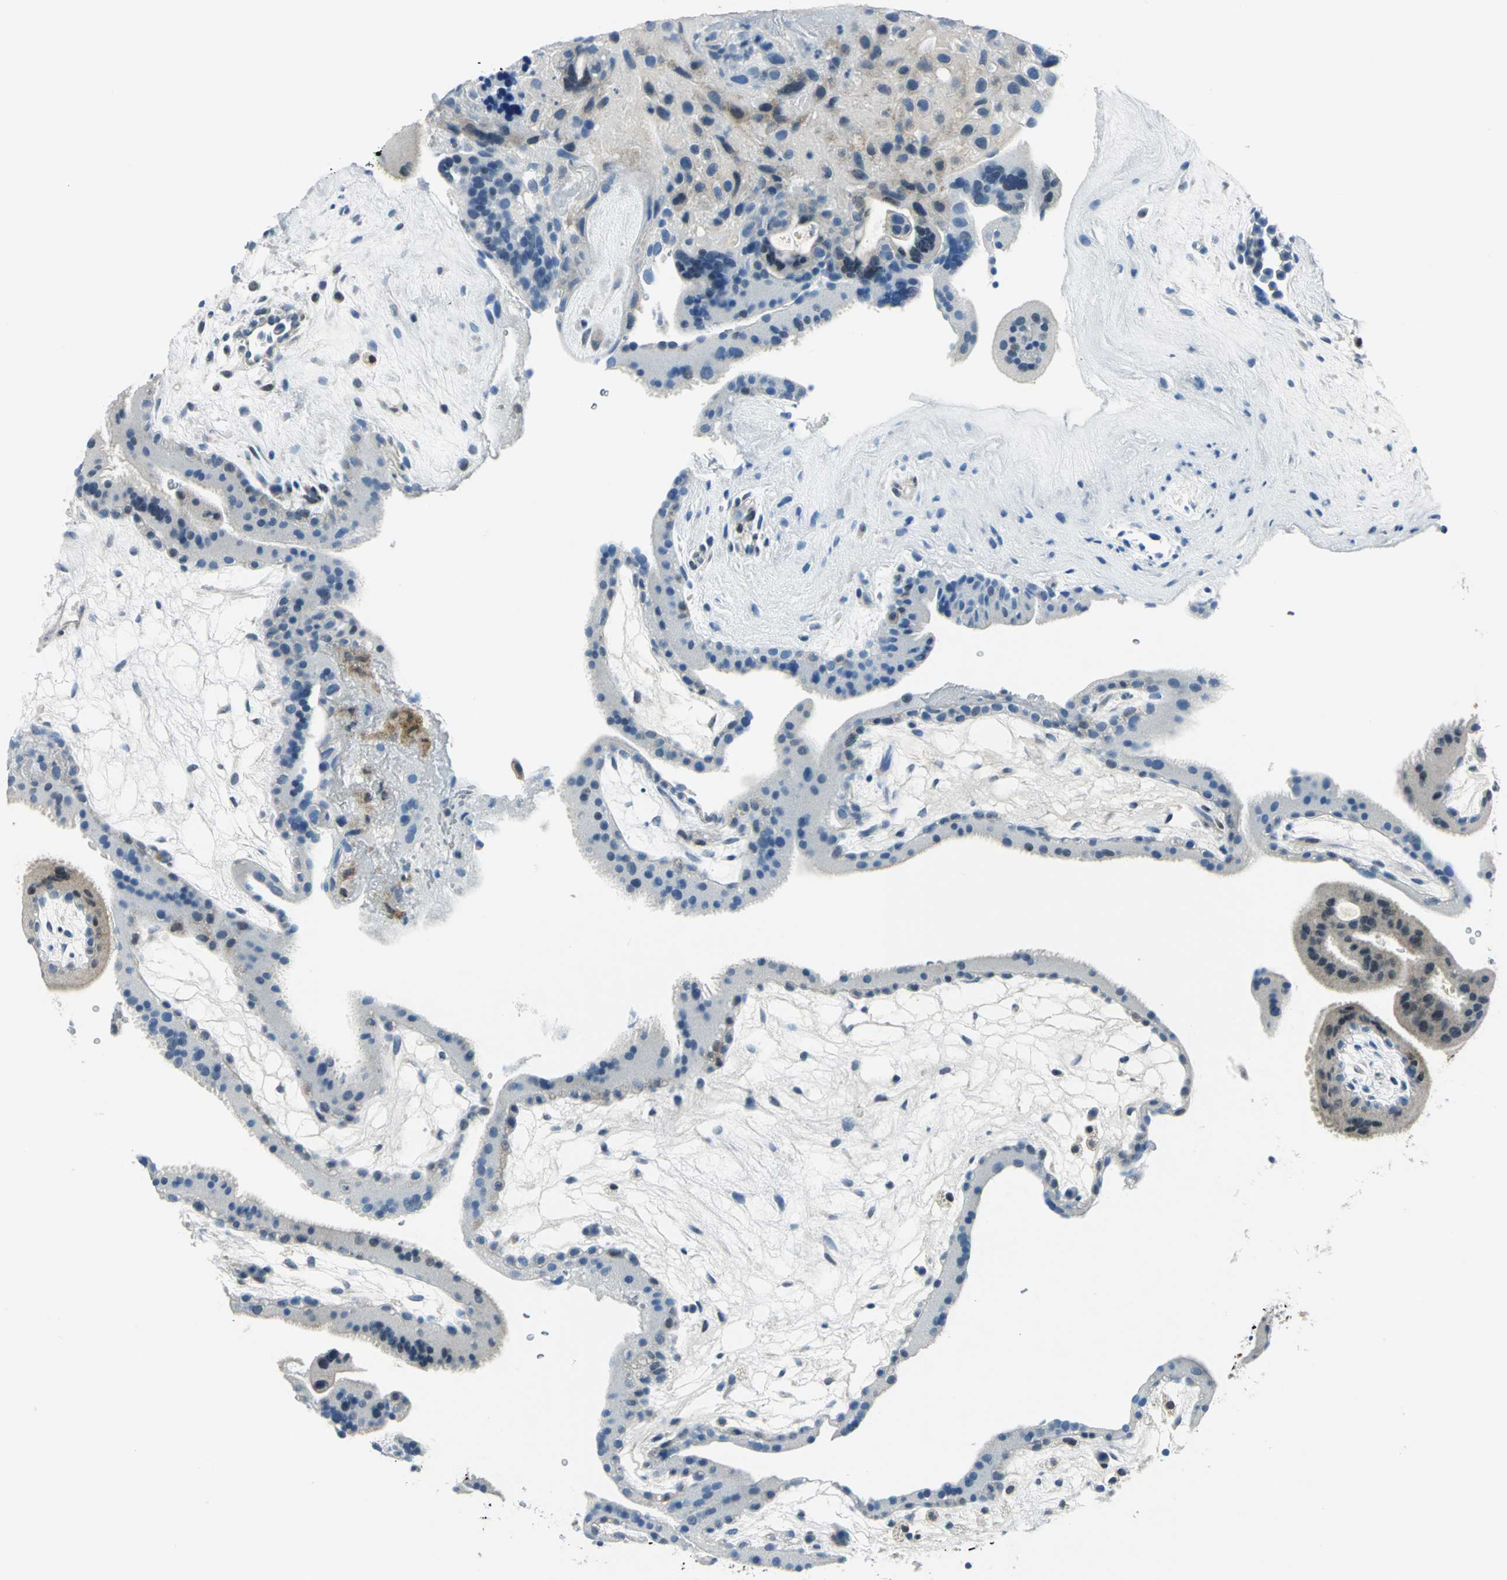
{"staining": {"intensity": "weak", "quantity": "25%-75%", "location": "cytoplasmic/membranous"}, "tissue": "placenta", "cell_type": "Decidual cells", "image_type": "normal", "snomed": [{"axis": "morphology", "description": "Normal tissue, NOS"}, {"axis": "topography", "description": "Placenta"}], "caption": "Protein analysis of normal placenta exhibits weak cytoplasmic/membranous staining in approximately 25%-75% of decidual cells. Ihc stains the protein of interest in brown and the nuclei are stained blue.", "gene": "AKR1A1", "patient": {"sex": "female", "age": 19}}